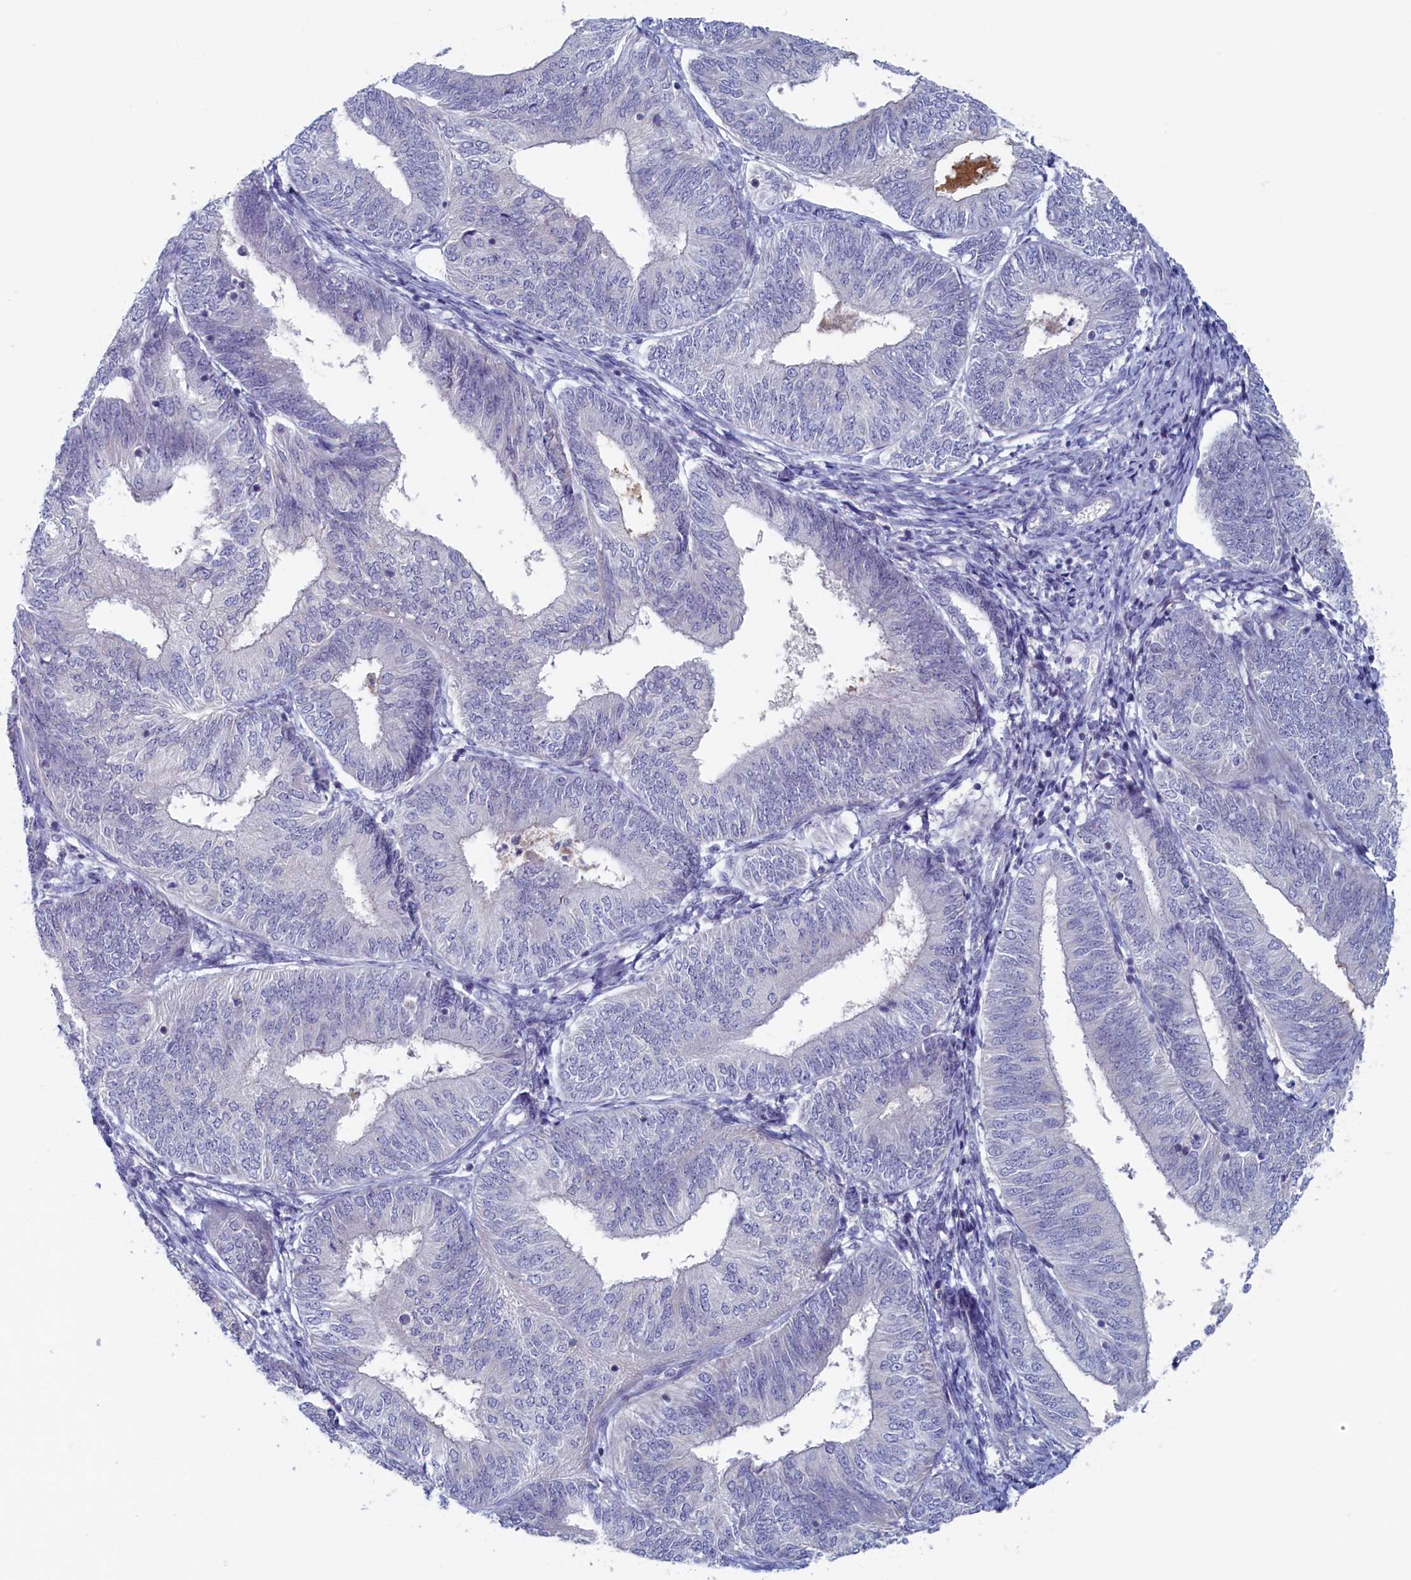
{"staining": {"intensity": "negative", "quantity": "none", "location": "none"}, "tissue": "endometrial cancer", "cell_type": "Tumor cells", "image_type": "cancer", "snomed": [{"axis": "morphology", "description": "Adenocarcinoma, NOS"}, {"axis": "topography", "description": "Endometrium"}], "caption": "There is no significant expression in tumor cells of adenocarcinoma (endometrial).", "gene": "WDR76", "patient": {"sex": "female", "age": 58}}